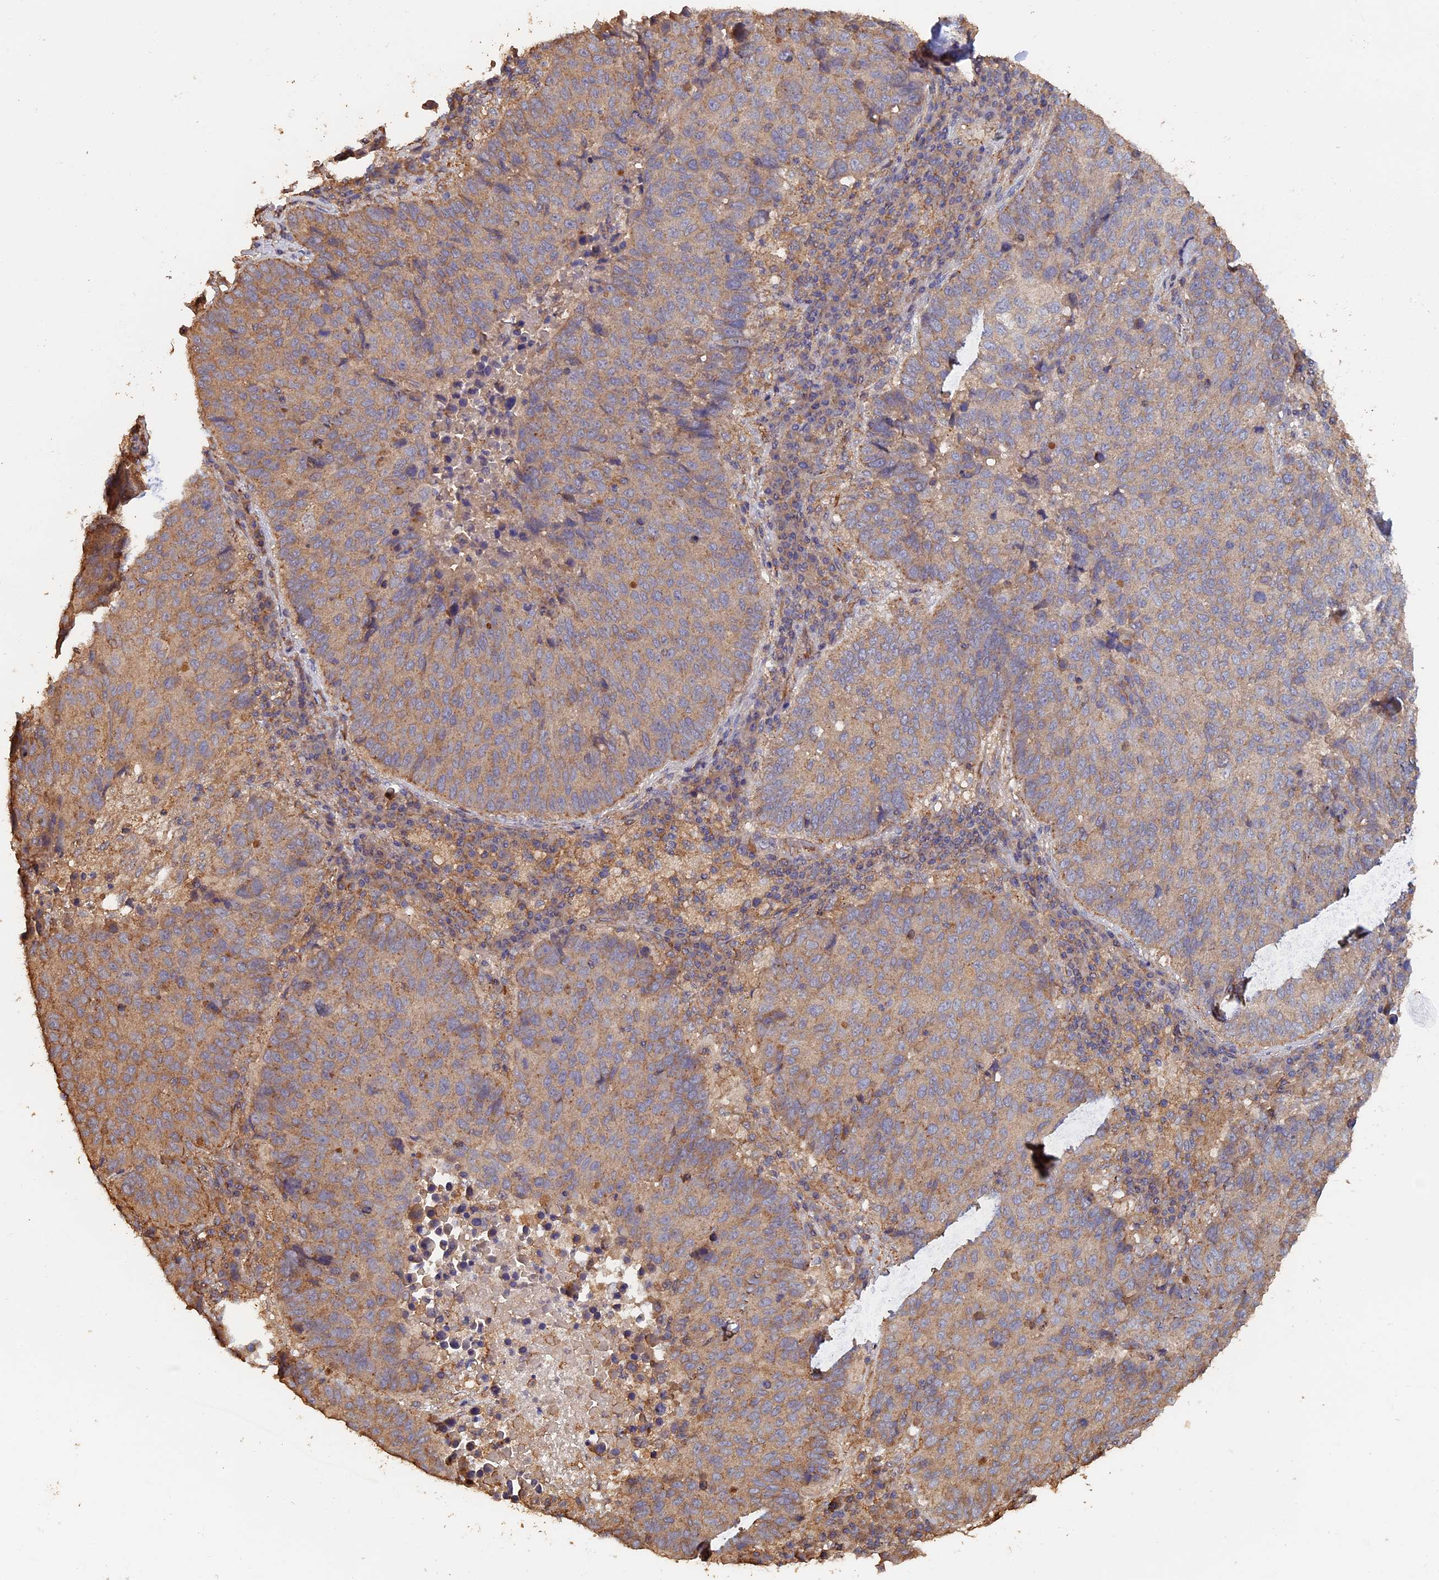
{"staining": {"intensity": "moderate", "quantity": "<25%", "location": "cytoplasmic/membranous"}, "tissue": "lung cancer", "cell_type": "Tumor cells", "image_type": "cancer", "snomed": [{"axis": "morphology", "description": "Squamous cell carcinoma, NOS"}, {"axis": "topography", "description": "Lung"}], "caption": "A high-resolution histopathology image shows immunohistochemistry staining of lung cancer, which displays moderate cytoplasmic/membranous staining in approximately <25% of tumor cells.", "gene": "PIGQ", "patient": {"sex": "male", "age": 73}}